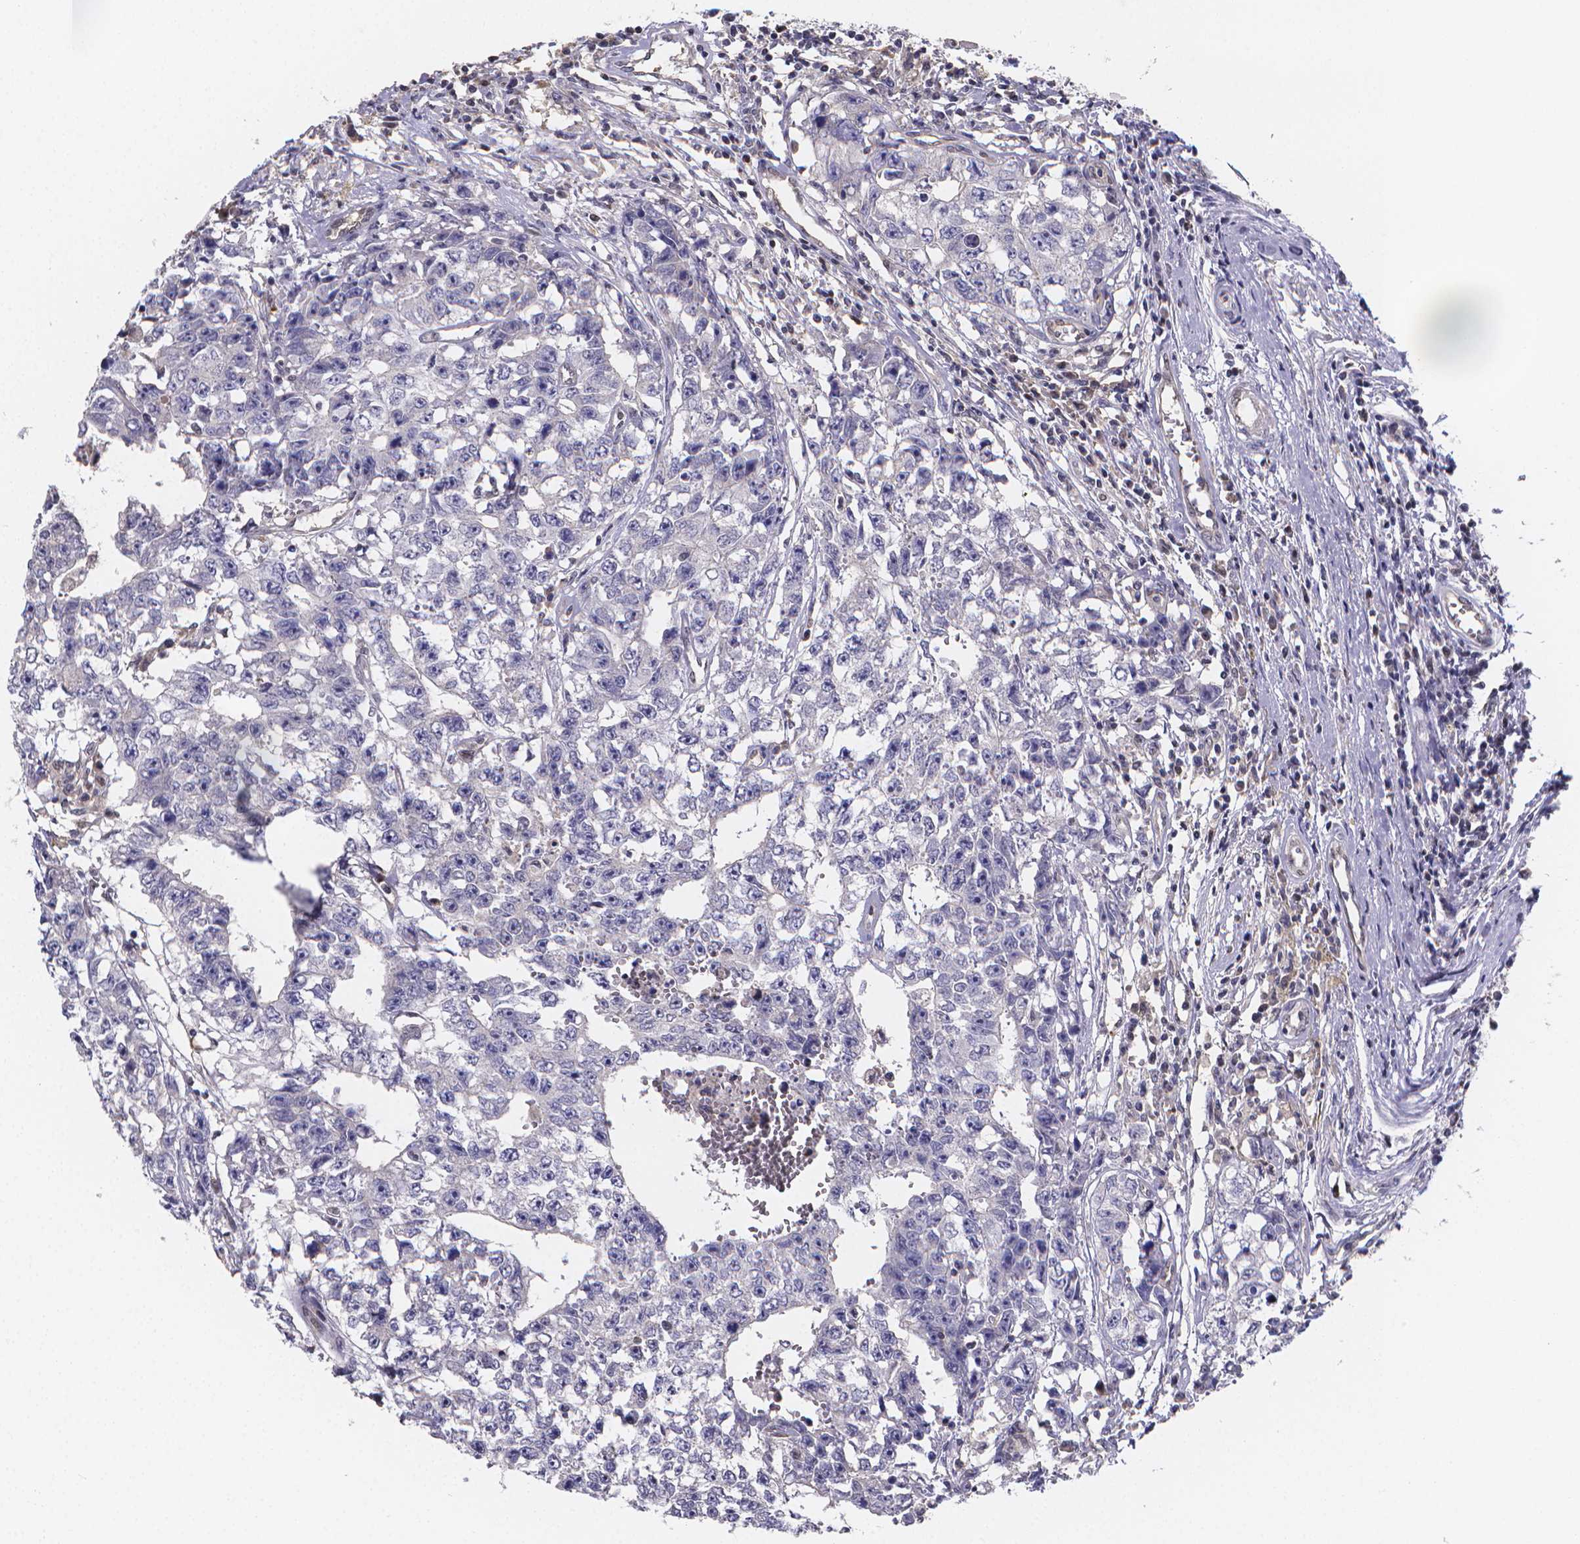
{"staining": {"intensity": "negative", "quantity": "none", "location": "none"}, "tissue": "testis cancer", "cell_type": "Tumor cells", "image_type": "cancer", "snomed": [{"axis": "morphology", "description": "Carcinoma, Embryonal, NOS"}, {"axis": "topography", "description": "Testis"}], "caption": "The histopathology image exhibits no significant staining in tumor cells of testis cancer (embryonal carcinoma).", "gene": "PAH", "patient": {"sex": "male", "age": 36}}